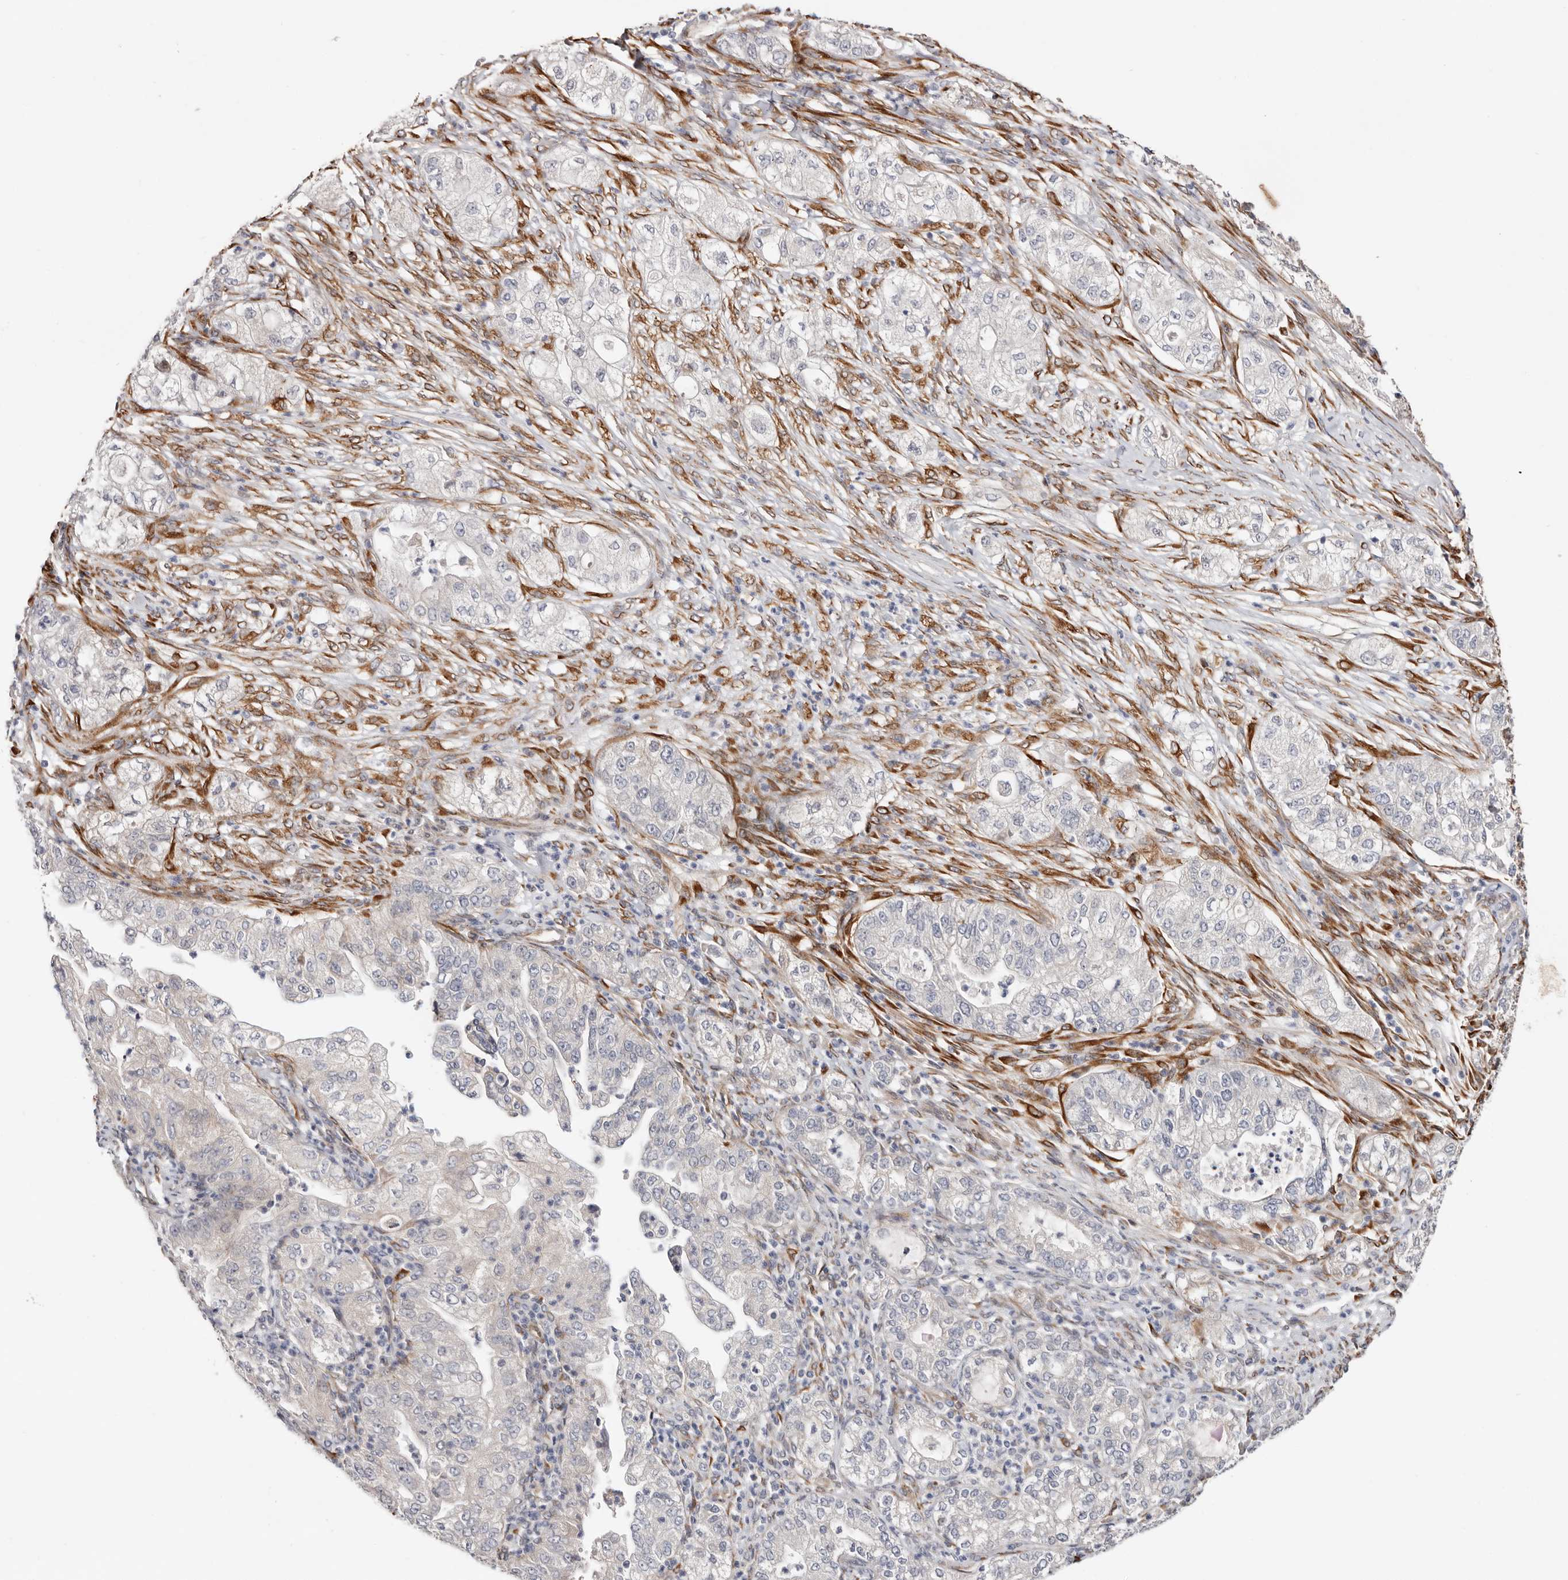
{"staining": {"intensity": "negative", "quantity": "none", "location": "none"}, "tissue": "pancreatic cancer", "cell_type": "Tumor cells", "image_type": "cancer", "snomed": [{"axis": "morphology", "description": "Adenocarcinoma, NOS"}, {"axis": "topography", "description": "Pancreas"}], "caption": "DAB immunohistochemical staining of human pancreatic cancer exhibits no significant staining in tumor cells.", "gene": "USH1C", "patient": {"sex": "female", "age": 78}}